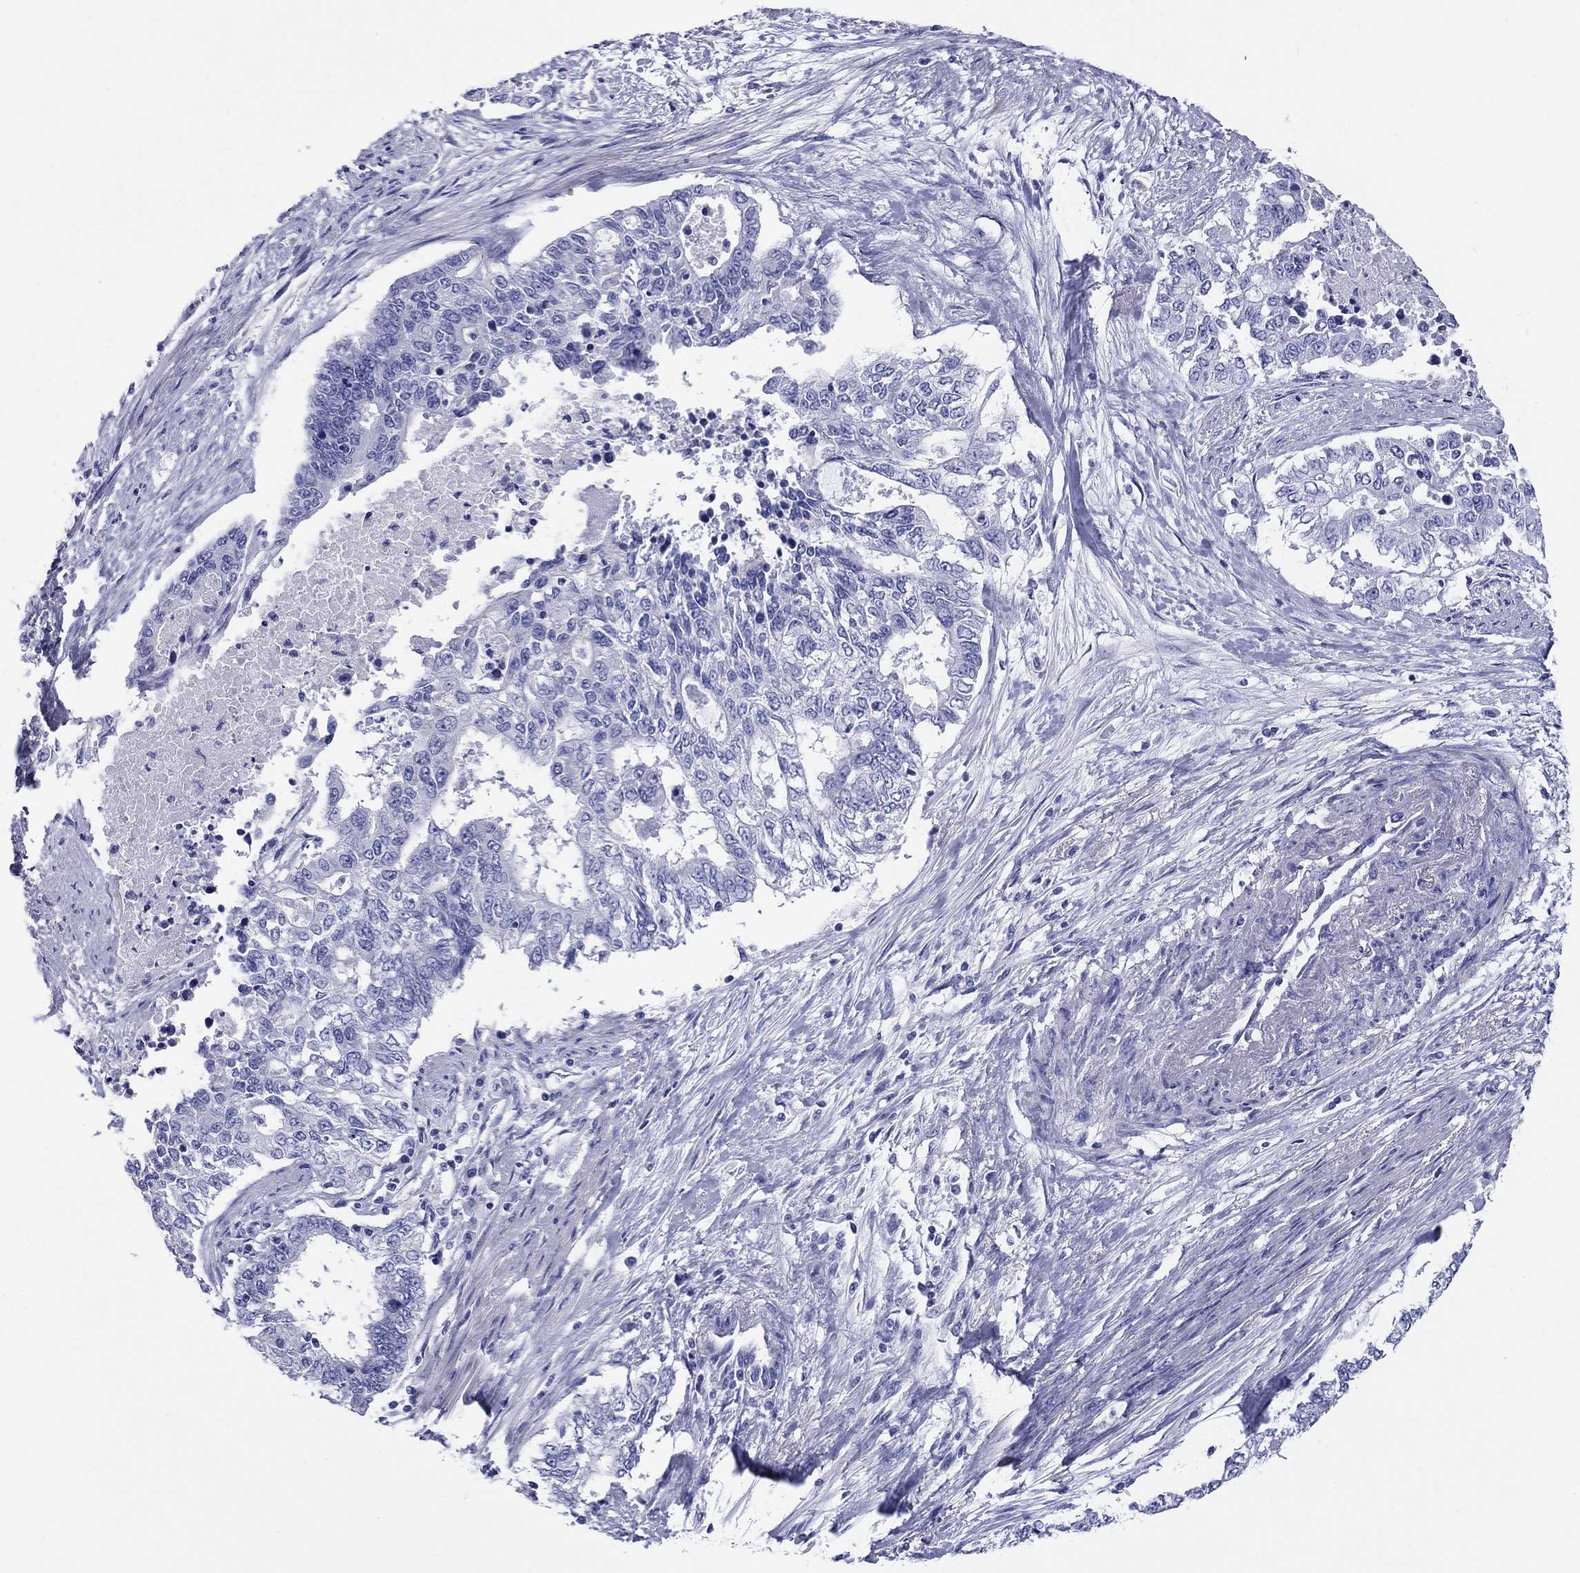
{"staining": {"intensity": "negative", "quantity": "none", "location": "none"}, "tissue": "endometrial cancer", "cell_type": "Tumor cells", "image_type": "cancer", "snomed": [{"axis": "morphology", "description": "Adenocarcinoma, NOS"}, {"axis": "topography", "description": "Uterus"}], "caption": "Immunohistochemical staining of endometrial cancer exhibits no significant positivity in tumor cells.", "gene": "CRYGS", "patient": {"sex": "female", "age": 59}}